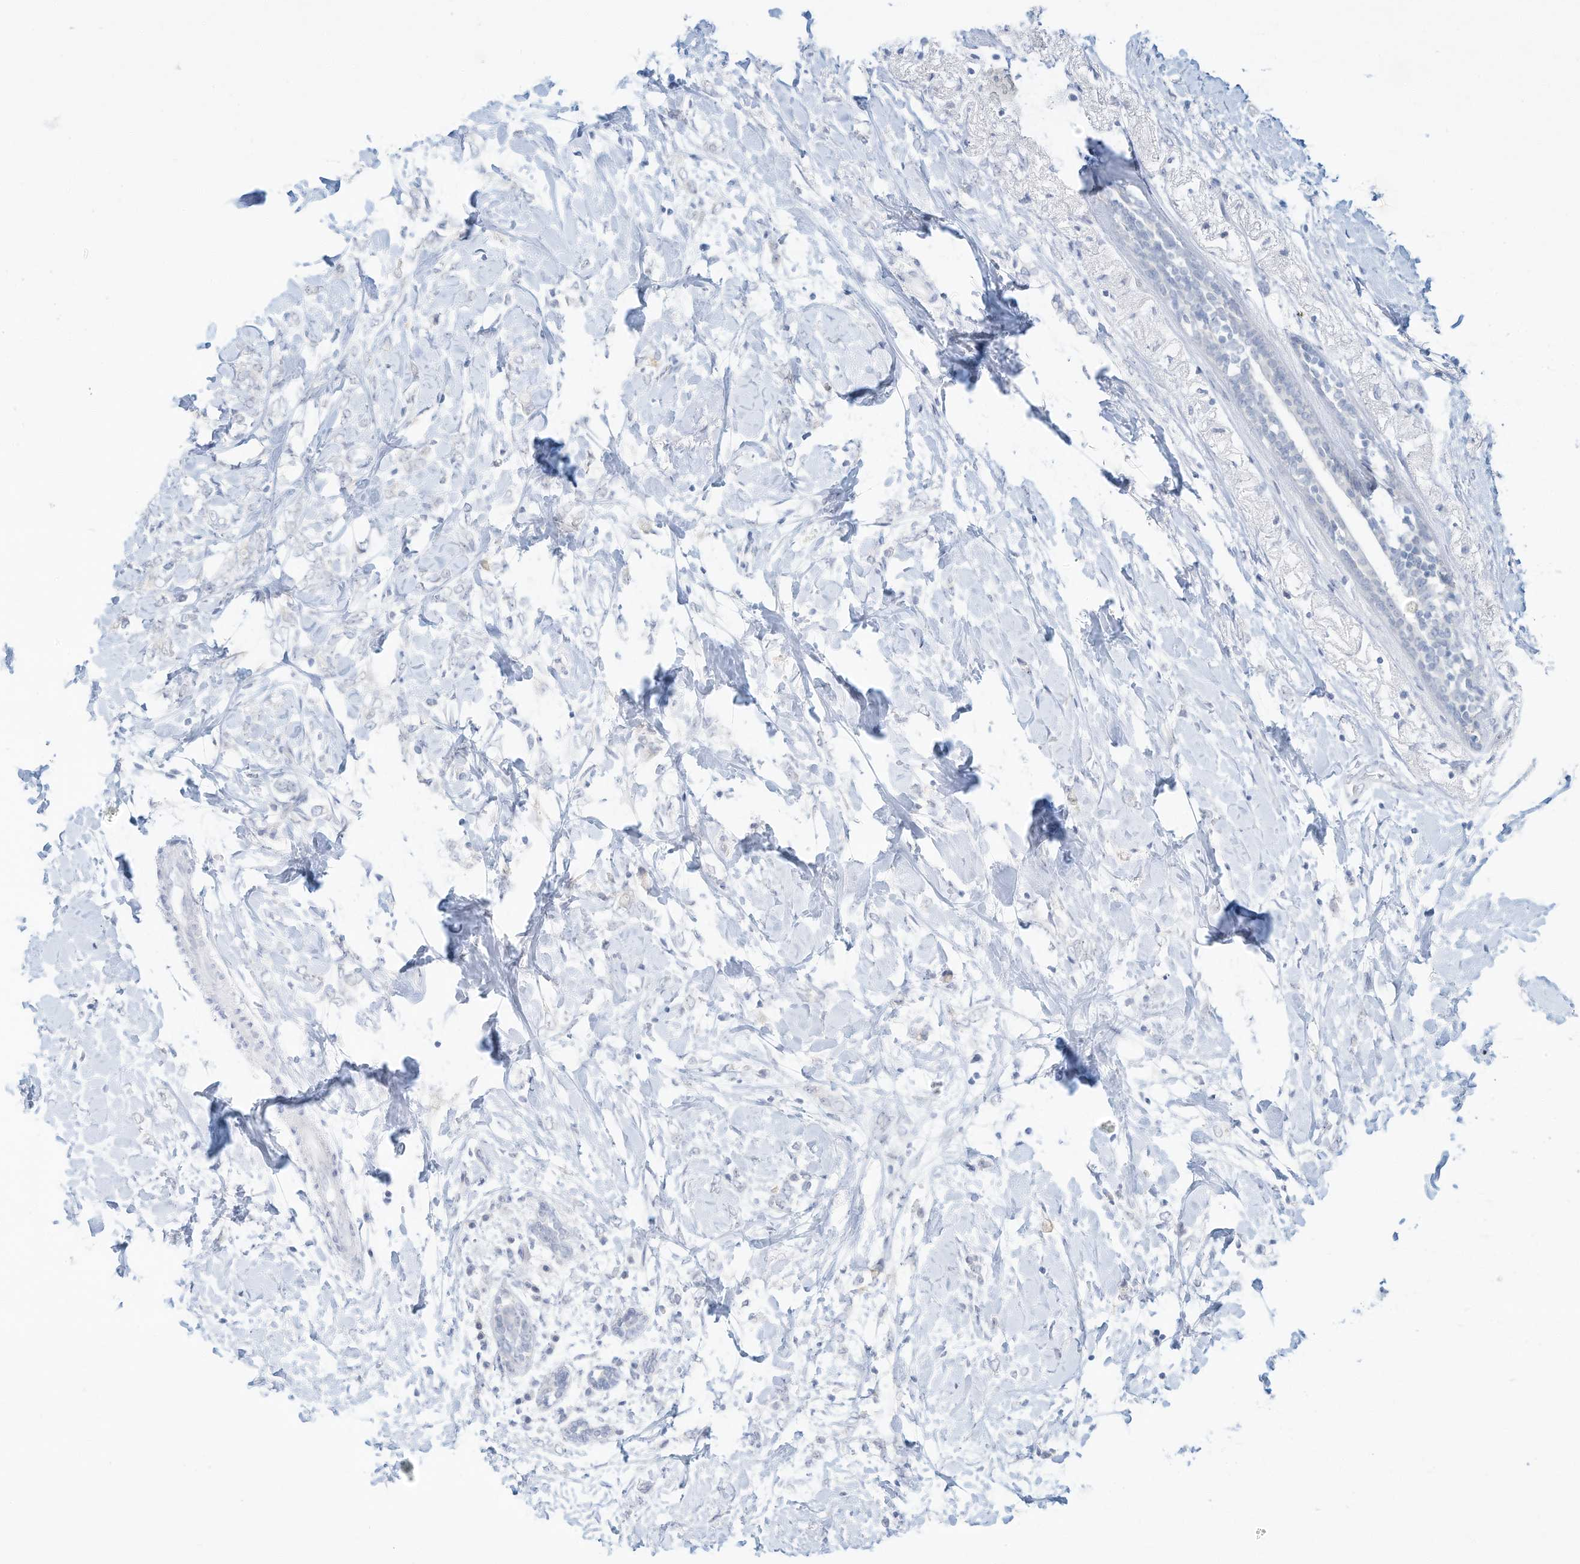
{"staining": {"intensity": "negative", "quantity": "none", "location": "none"}, "tissue": "breast cancer", "cell_type": "Tumor cells", "image_type": "cancer", "snomed": [{"axis": "morphology", "description": "Normal tissue, NOS"}, {"axis": "morphology", "description": "Lobular carcinoma"}, {"axis": "topography", "description": "Breast"}], "caption": "Tumor cells are negative for brown protein staining in breast cancer. (Stains: DAB immunohistochemistry (IHC) with hematoxylin counter stain, Microscopy: brightfield microscopy at high magnification).", "gene": "PAK6", "patient": {"sex": "female", "age": 47}}